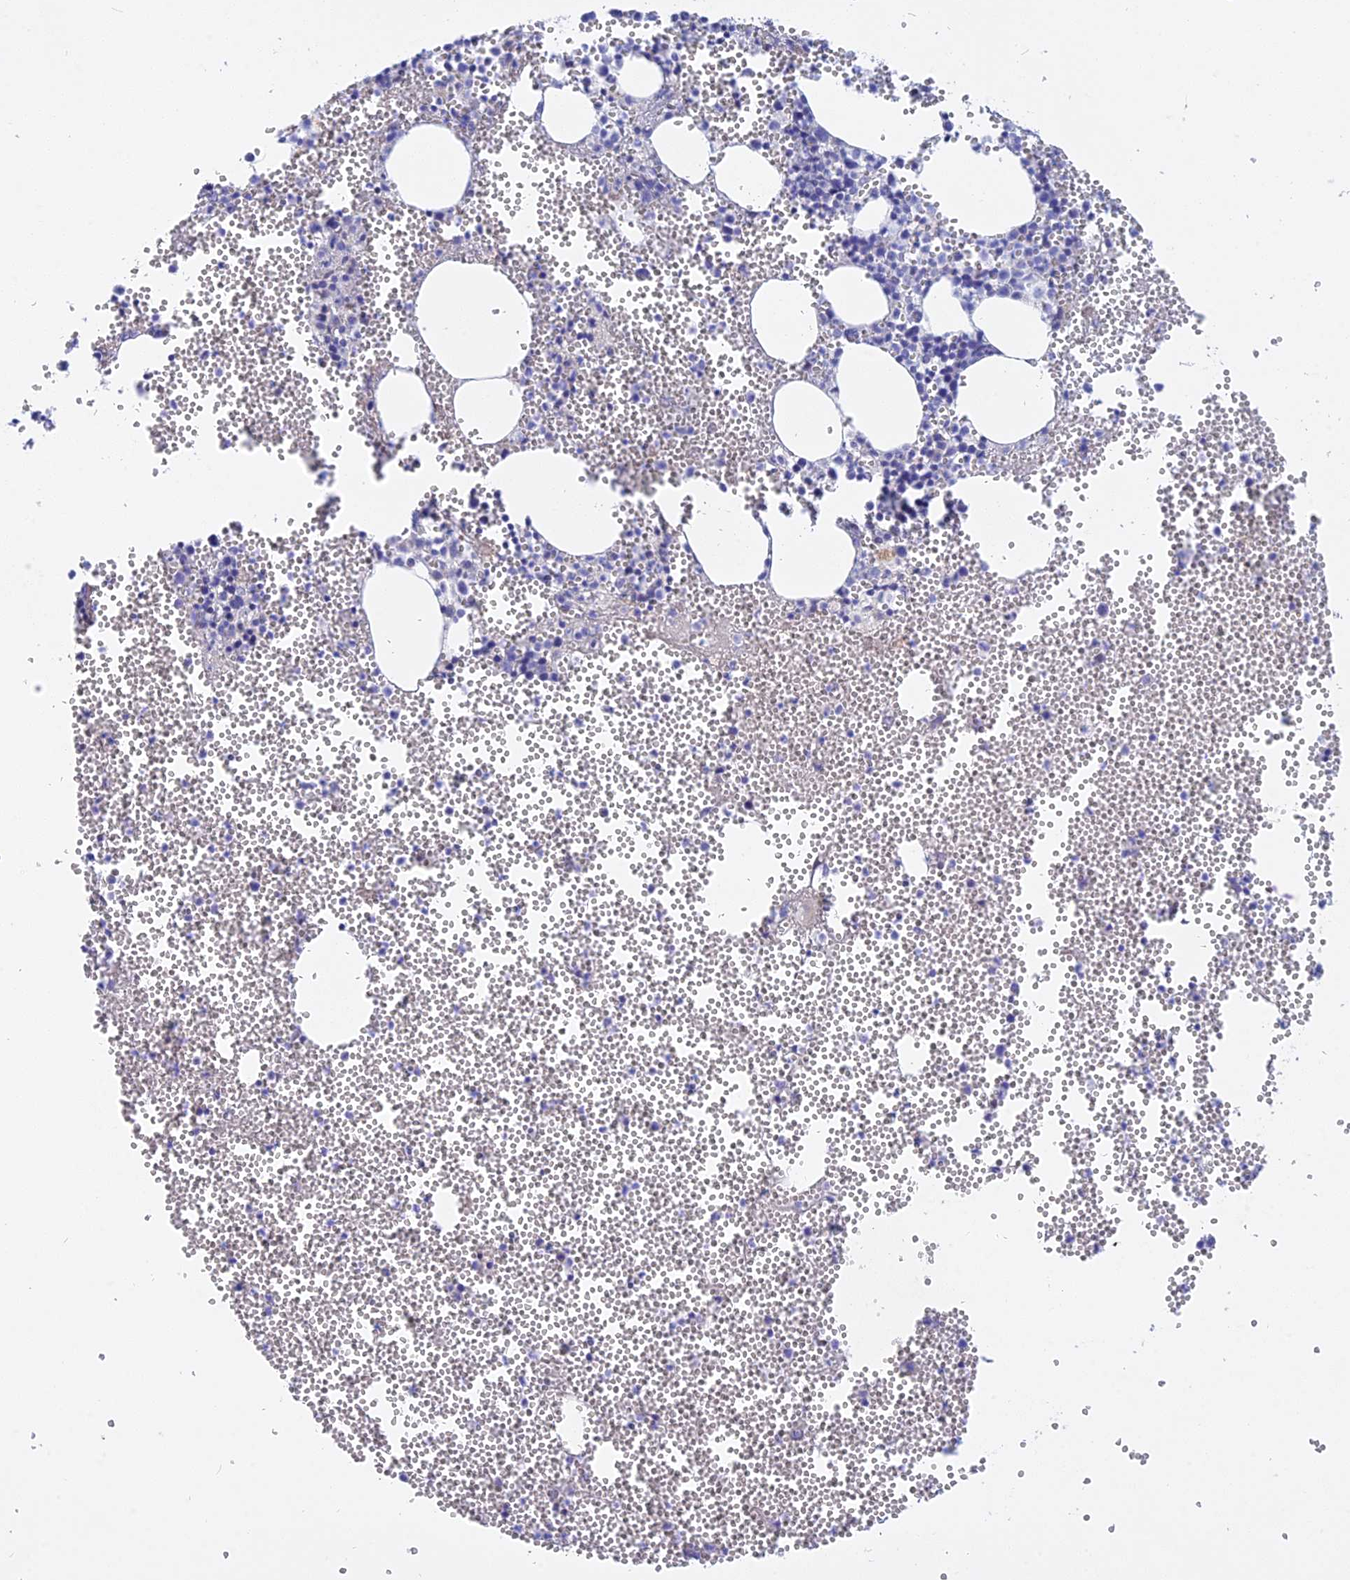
{"staining": {"intensity": "negative", "quantity": "none", "location": "none"}, "tissue": "bone marrow", "cell_type": "Hematopoietic cells", "image_type": "normal", "snomed": [{"axis": "morphology", "description": "Normal tissue, NOS"}, {"axis": "topography", "description": "Bone marrow"}], "caption": "Immunohistochemistry image of normal bone marrow: human bone marrow stained with DAB reveals no significant protein staining in hematopoietic cells.", "gene": "ADGRA1", "patient": {"sex": "female", "age": 77}}